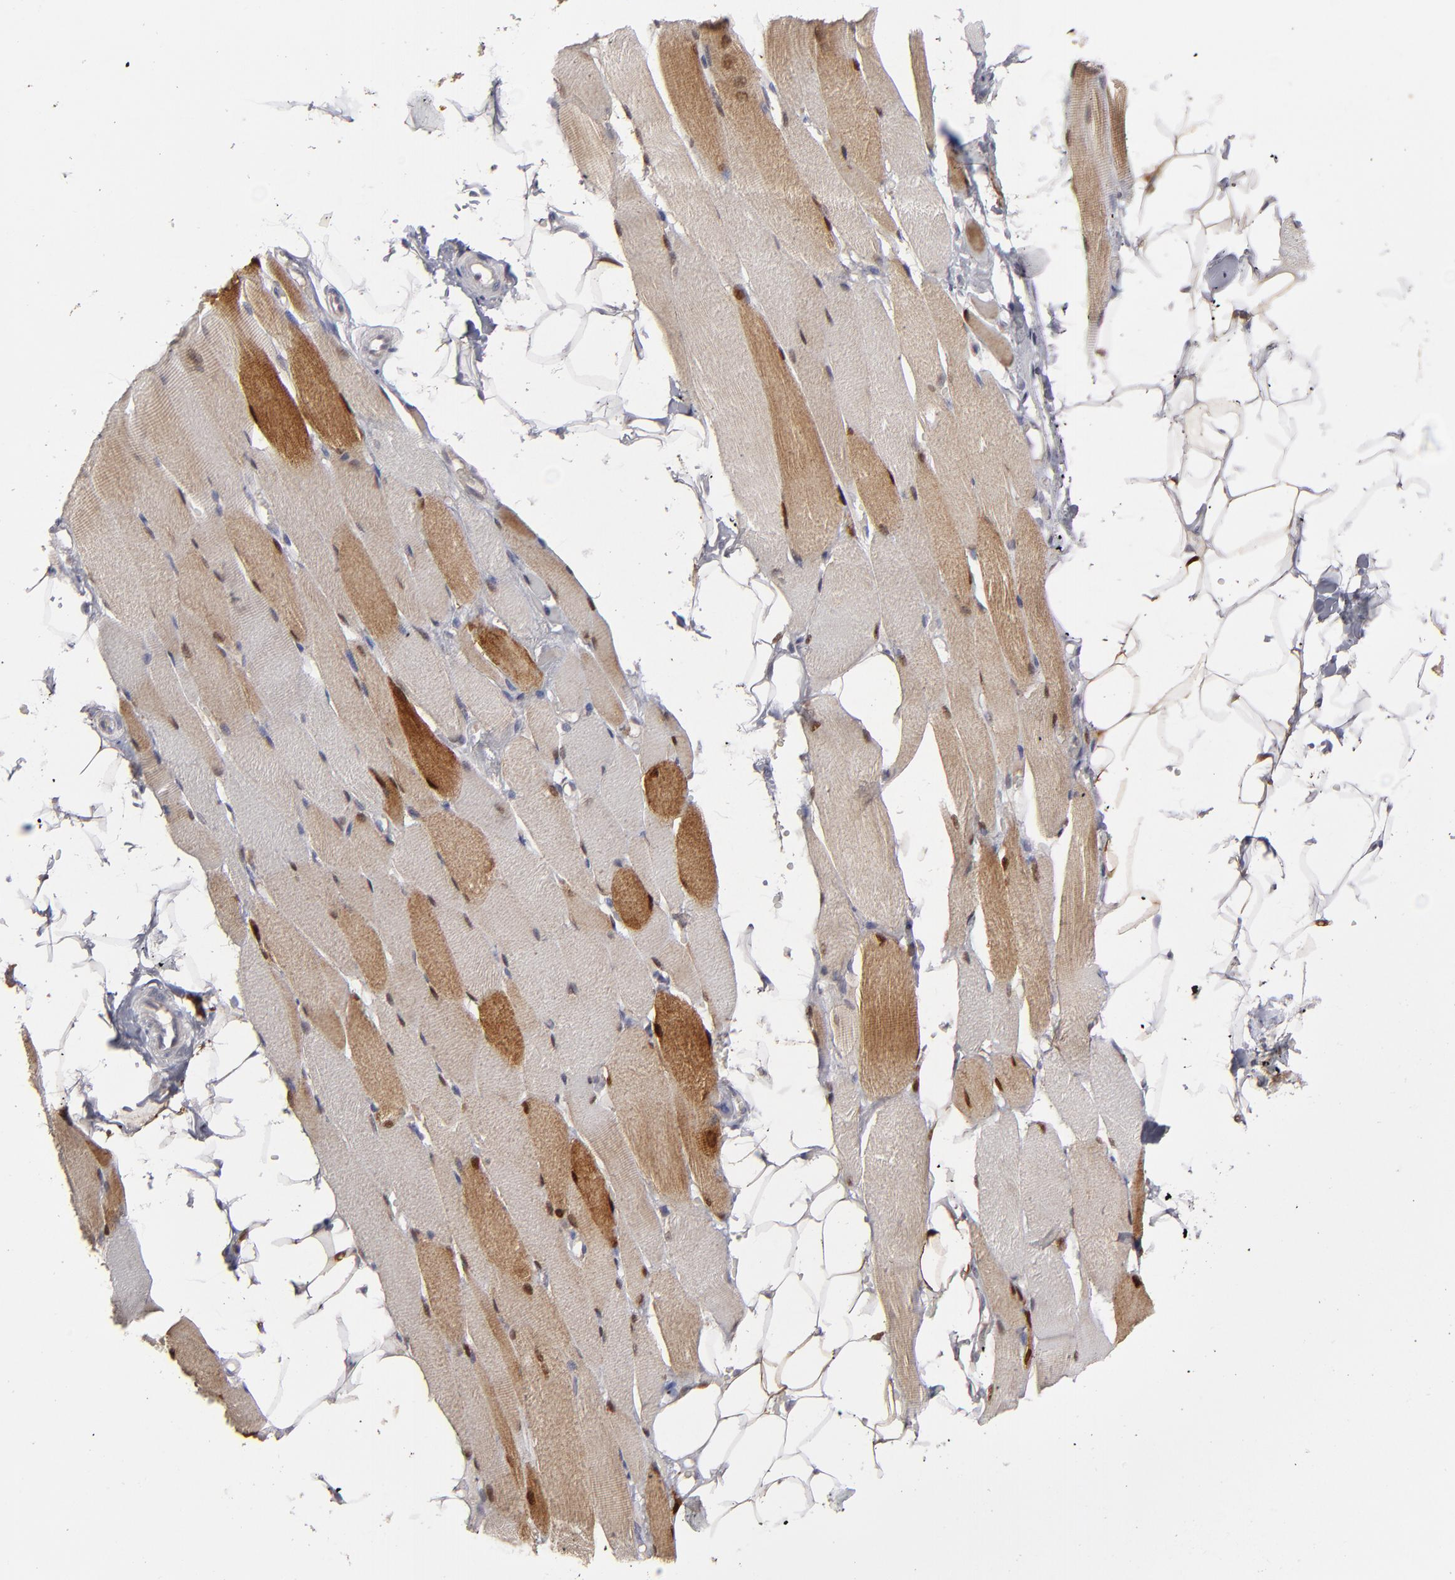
{"staining": {"intensity": "strong", "quantity": ">75%", "location": "cytoplasmic/membranous"}, "tissue": "skeletal muscle", "cell_type": "Myocytes", "image_type": "normal", "snomed": [{"axis": "morphology", "description": "Normal tissue, NOS"}, {"axis": "topography", "description": "Skeletal muscle"}, {"axis": "topography", "description": "Peripheral nerve tissue"}], "caption": "Immunohistochemistry (IHC) staining of normal skeletal muscle, which shows high levels of strong cytoplasmic/membranous expression in about >75% of myocytes indicating strong cytoplasmic/membranous protein expression. The staining was performed using DAB (brown) for protein detection and nuclei were counterstained in hematoxylin (blue).", "gene": "GLCCI1", "patient": {"sex": "female", "age": 84}}